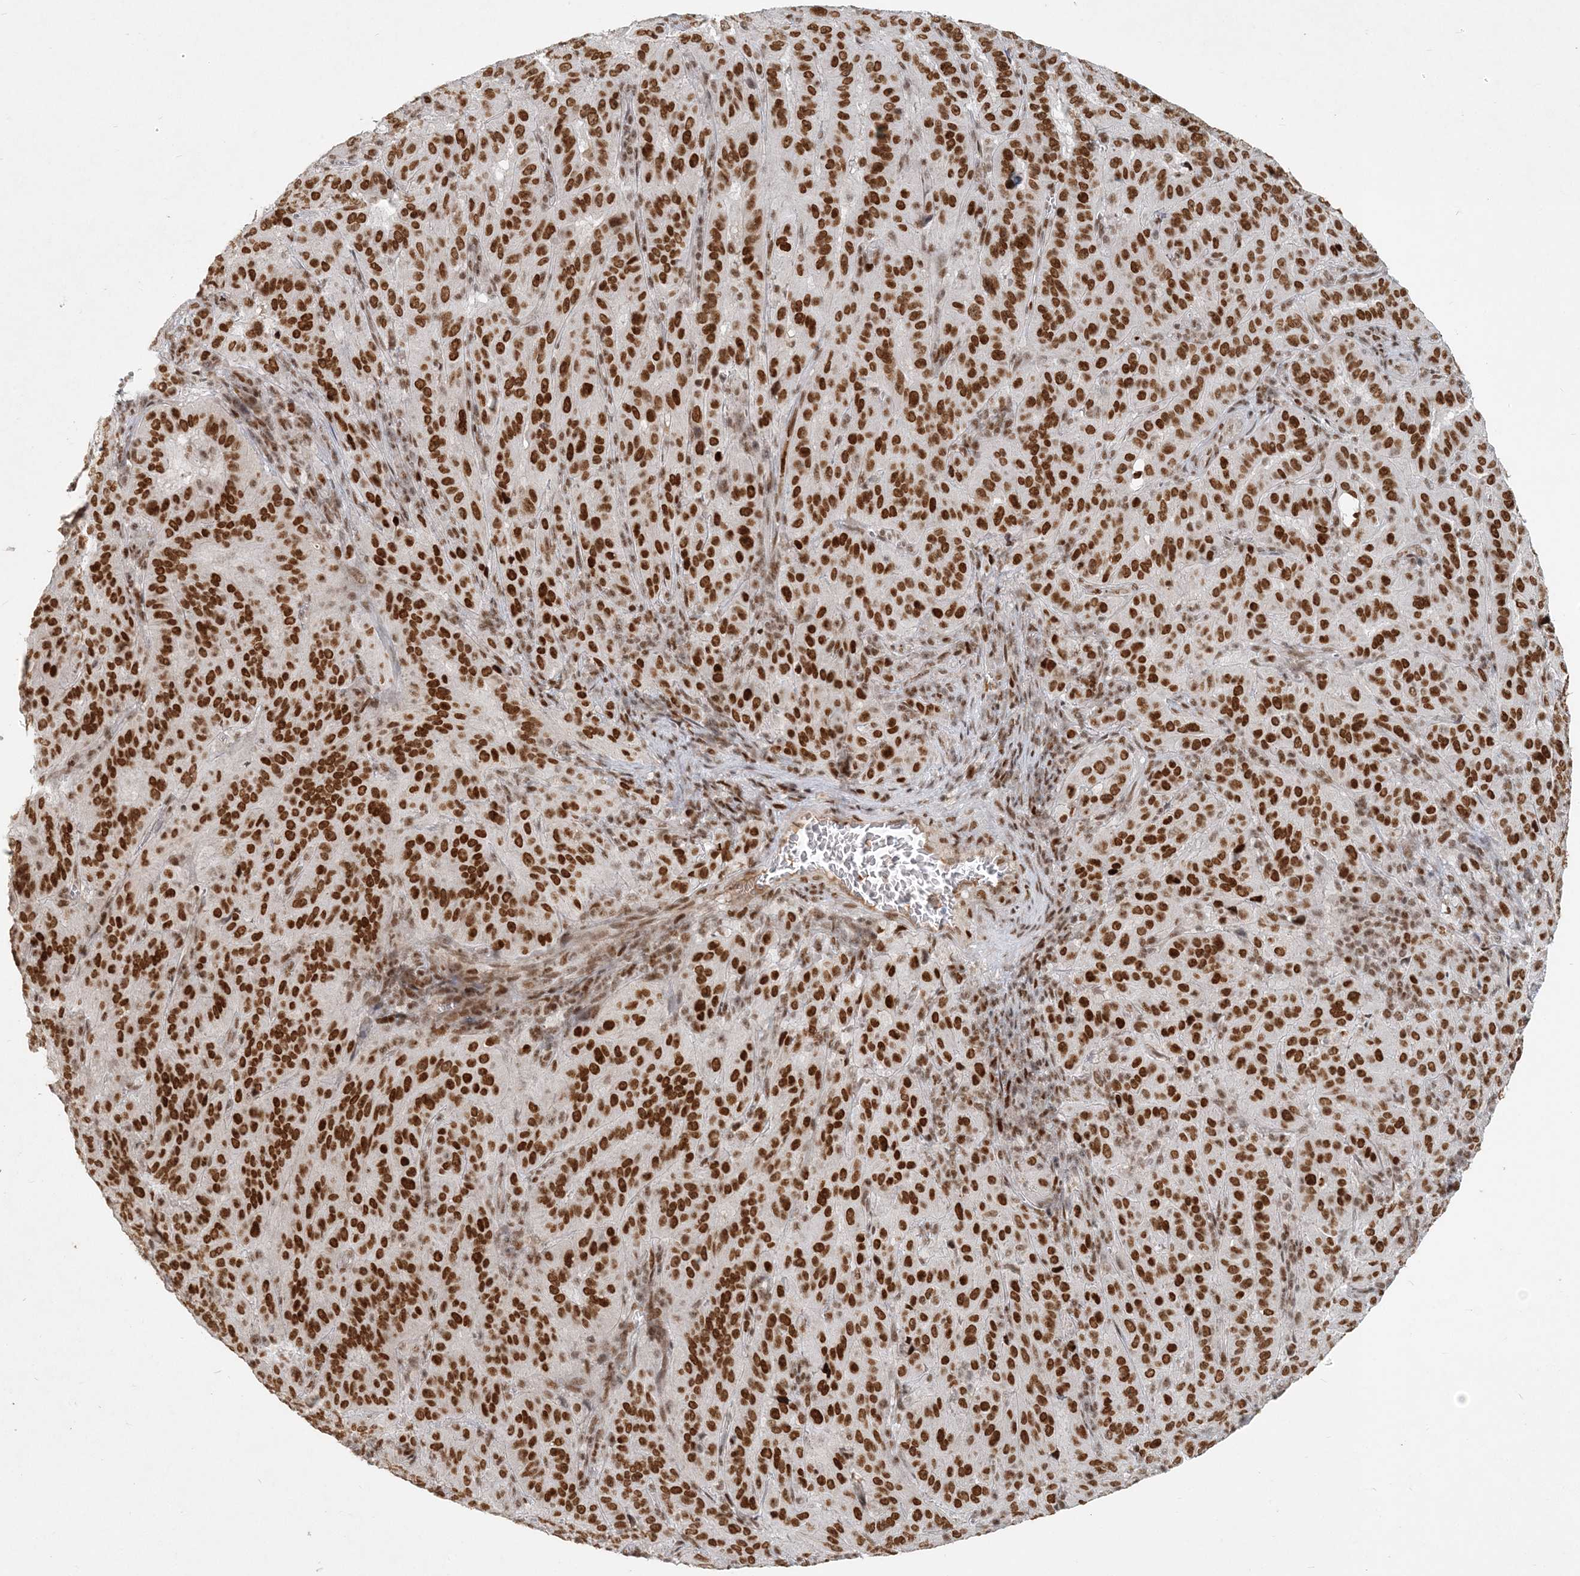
{"staining": {"intensity": "strong", "quantity": ">75%", "location": "nuclear"}, "tissue": "pancreatic cancer", "cell_type": "Tumor cells", "image_type": "cancer", "snomed": [{"axis": "morphology", "description": "Adenocarcinoma, NOS"}, {"axis": "topography", "description": "Pancreas"}], "caption": "Pancreatic cancer (adenocarcinoma) tissue displays strong nuclear positivity in about >75% of tumor cells The protein is shown in brown color, while the nuclei are stained blue.", "gene": "BAZ1B", "patient": {"sex": "male", "age": 63}}